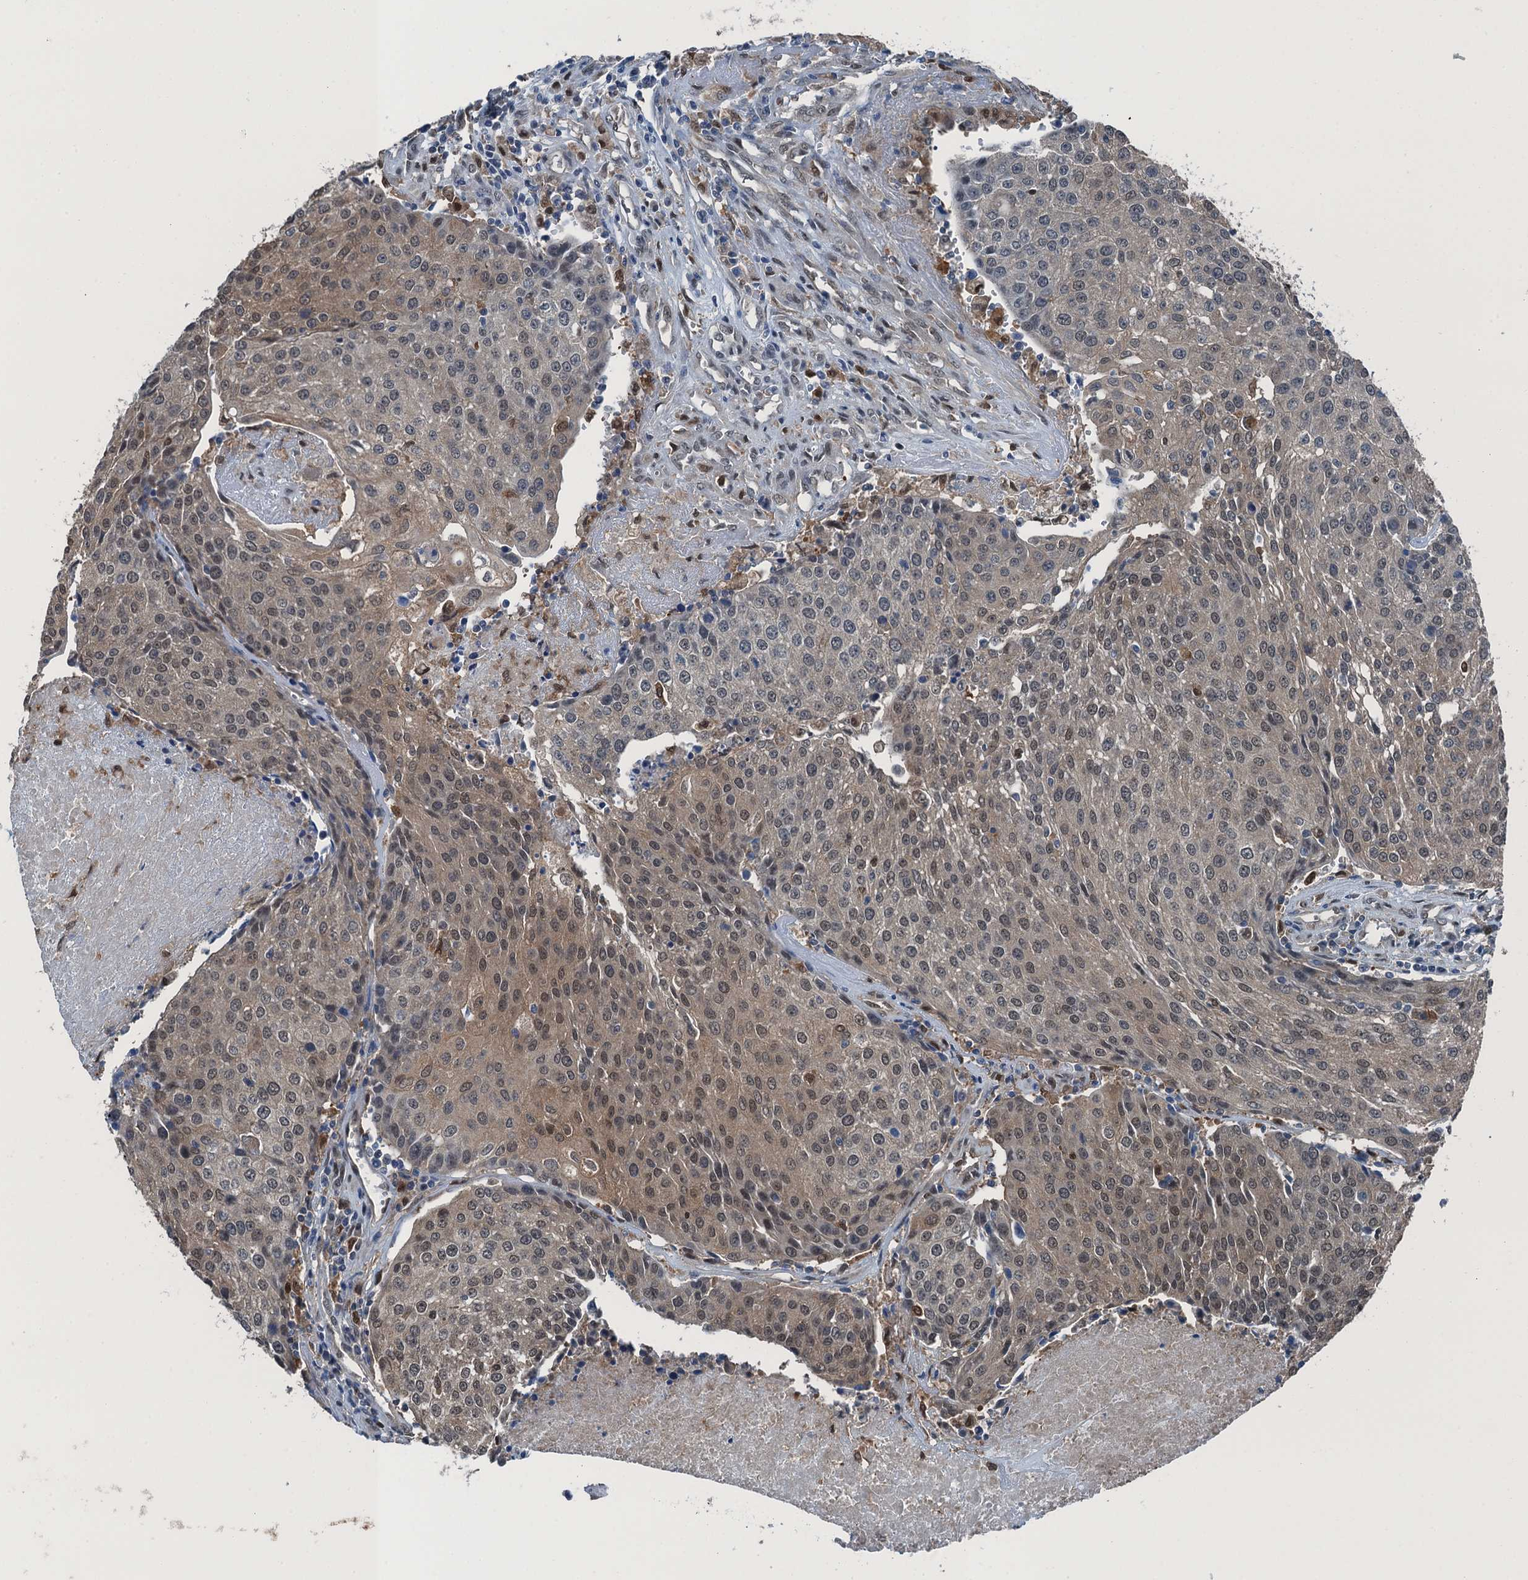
{"staining": {"intensity": "weak", "quantity": ">75%", "location": "cytoplasmic/membranous,nuclear"}, "tissue": "urothelial cancer", "cell_type": "Tumor cells", "image_type": "cancer", "snomed": [{"axis": "morphology", "description": "Urothelial carcinoma, High grade"}, {"axis": "topography", "description": "Urinary bladder"}], "caption": "Weak cytoplasmic/membranous and nuclear protein positivity is present in about >75% of tumor cells in urothelial carcinoma (high-grade).", "gene": "RNH1", "patient": {"sex": "female", "age": 85}}